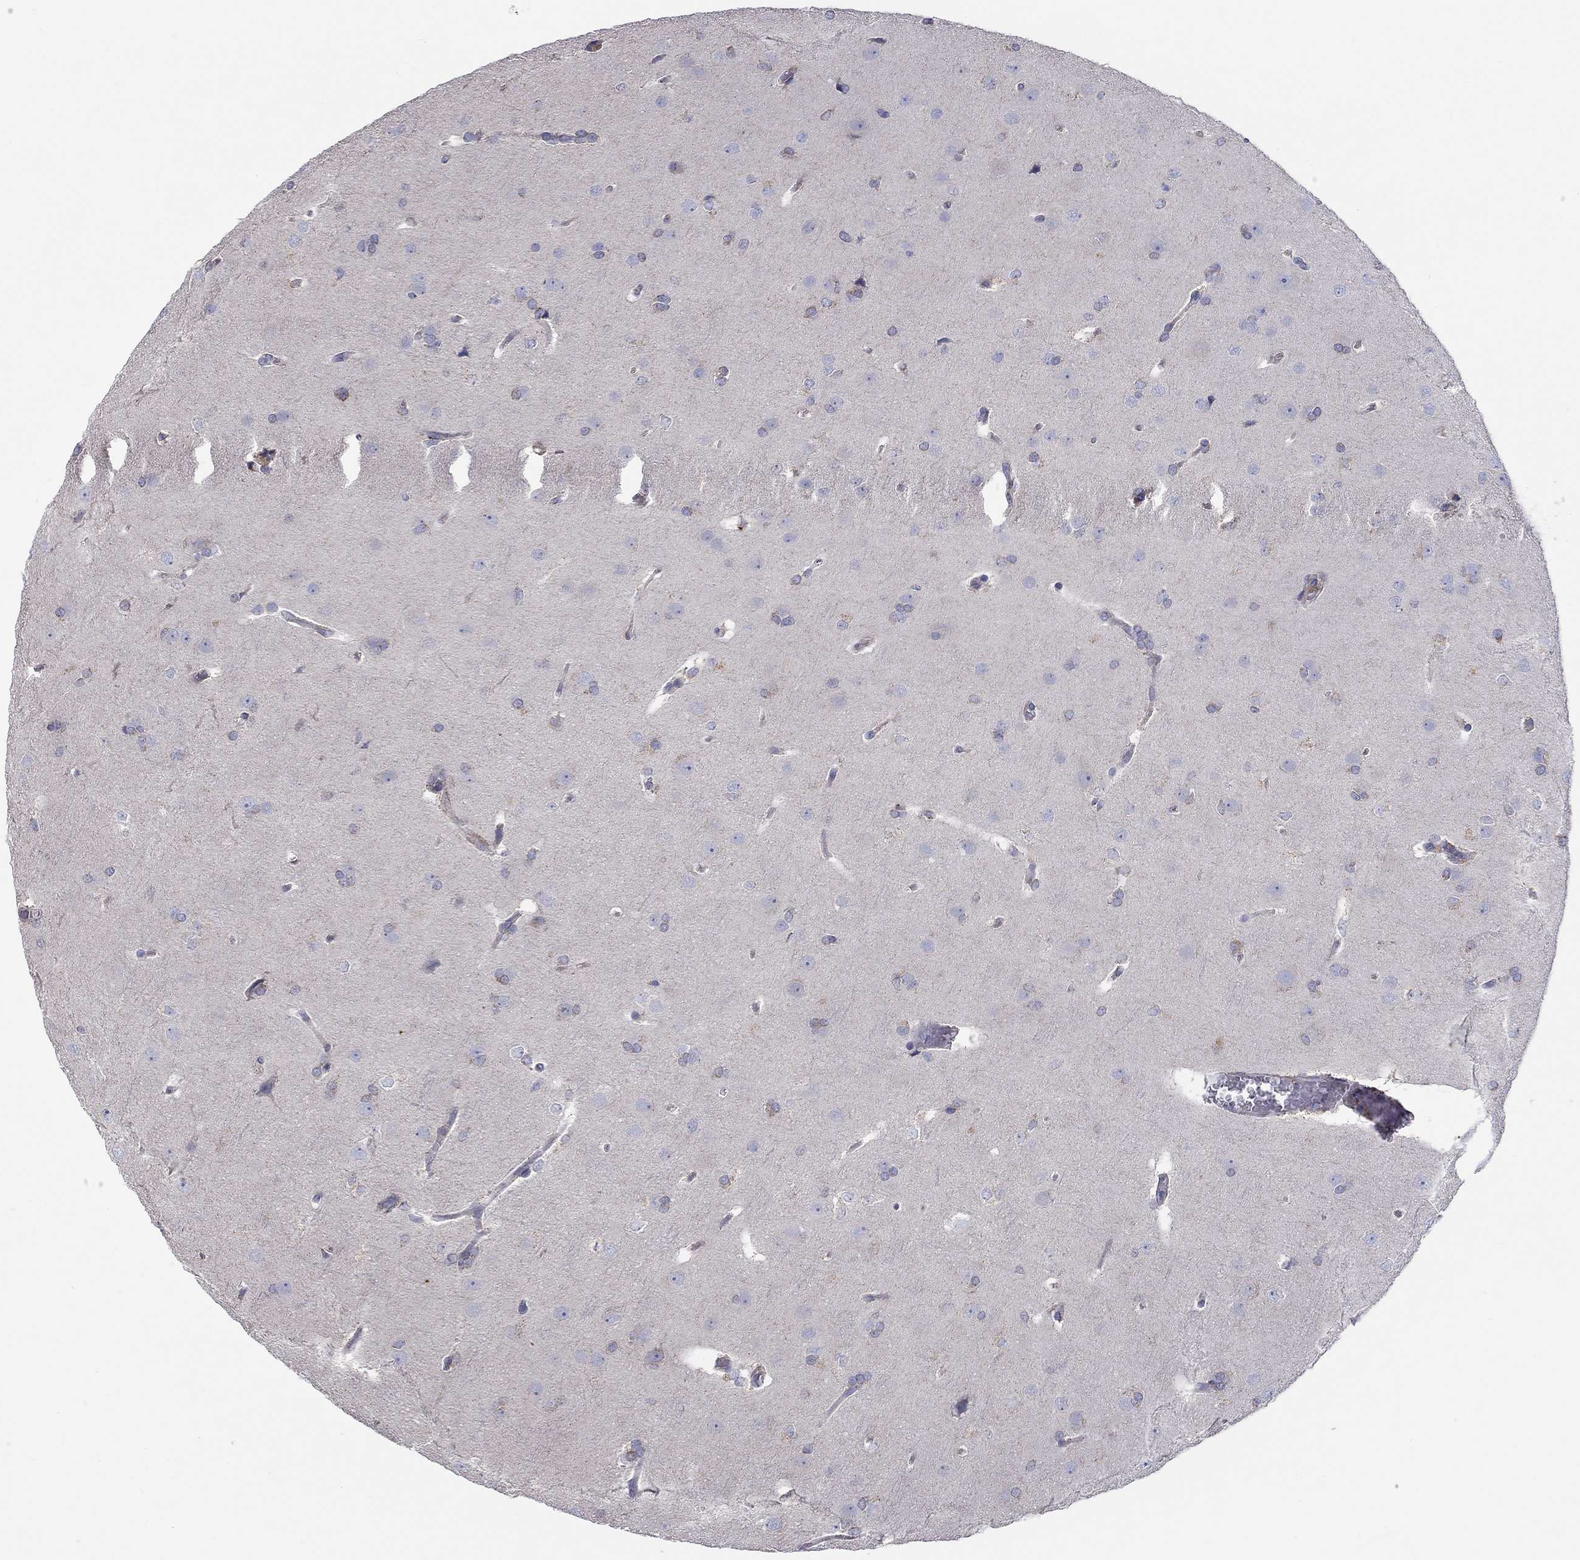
{"staining": {"intensity": "strong", "quantity": "<25%", "location": "cytoplasmic/membranous"}, "tissue": "glioma", "cell_type": "Tumor cells", "image_type": "cancer", "snomed": [{"axis": "morphology", "description": "Glioma, malignant, Low grade"}, {"axis": "topography", "description": "Brain"}], "caption": "Protein staining reveals strong cytoplasmic/membranous staining in about <25% of tumor cells in glioma.", "gene": "BCO2", "patient": {"sex": "female", "age": 32}}